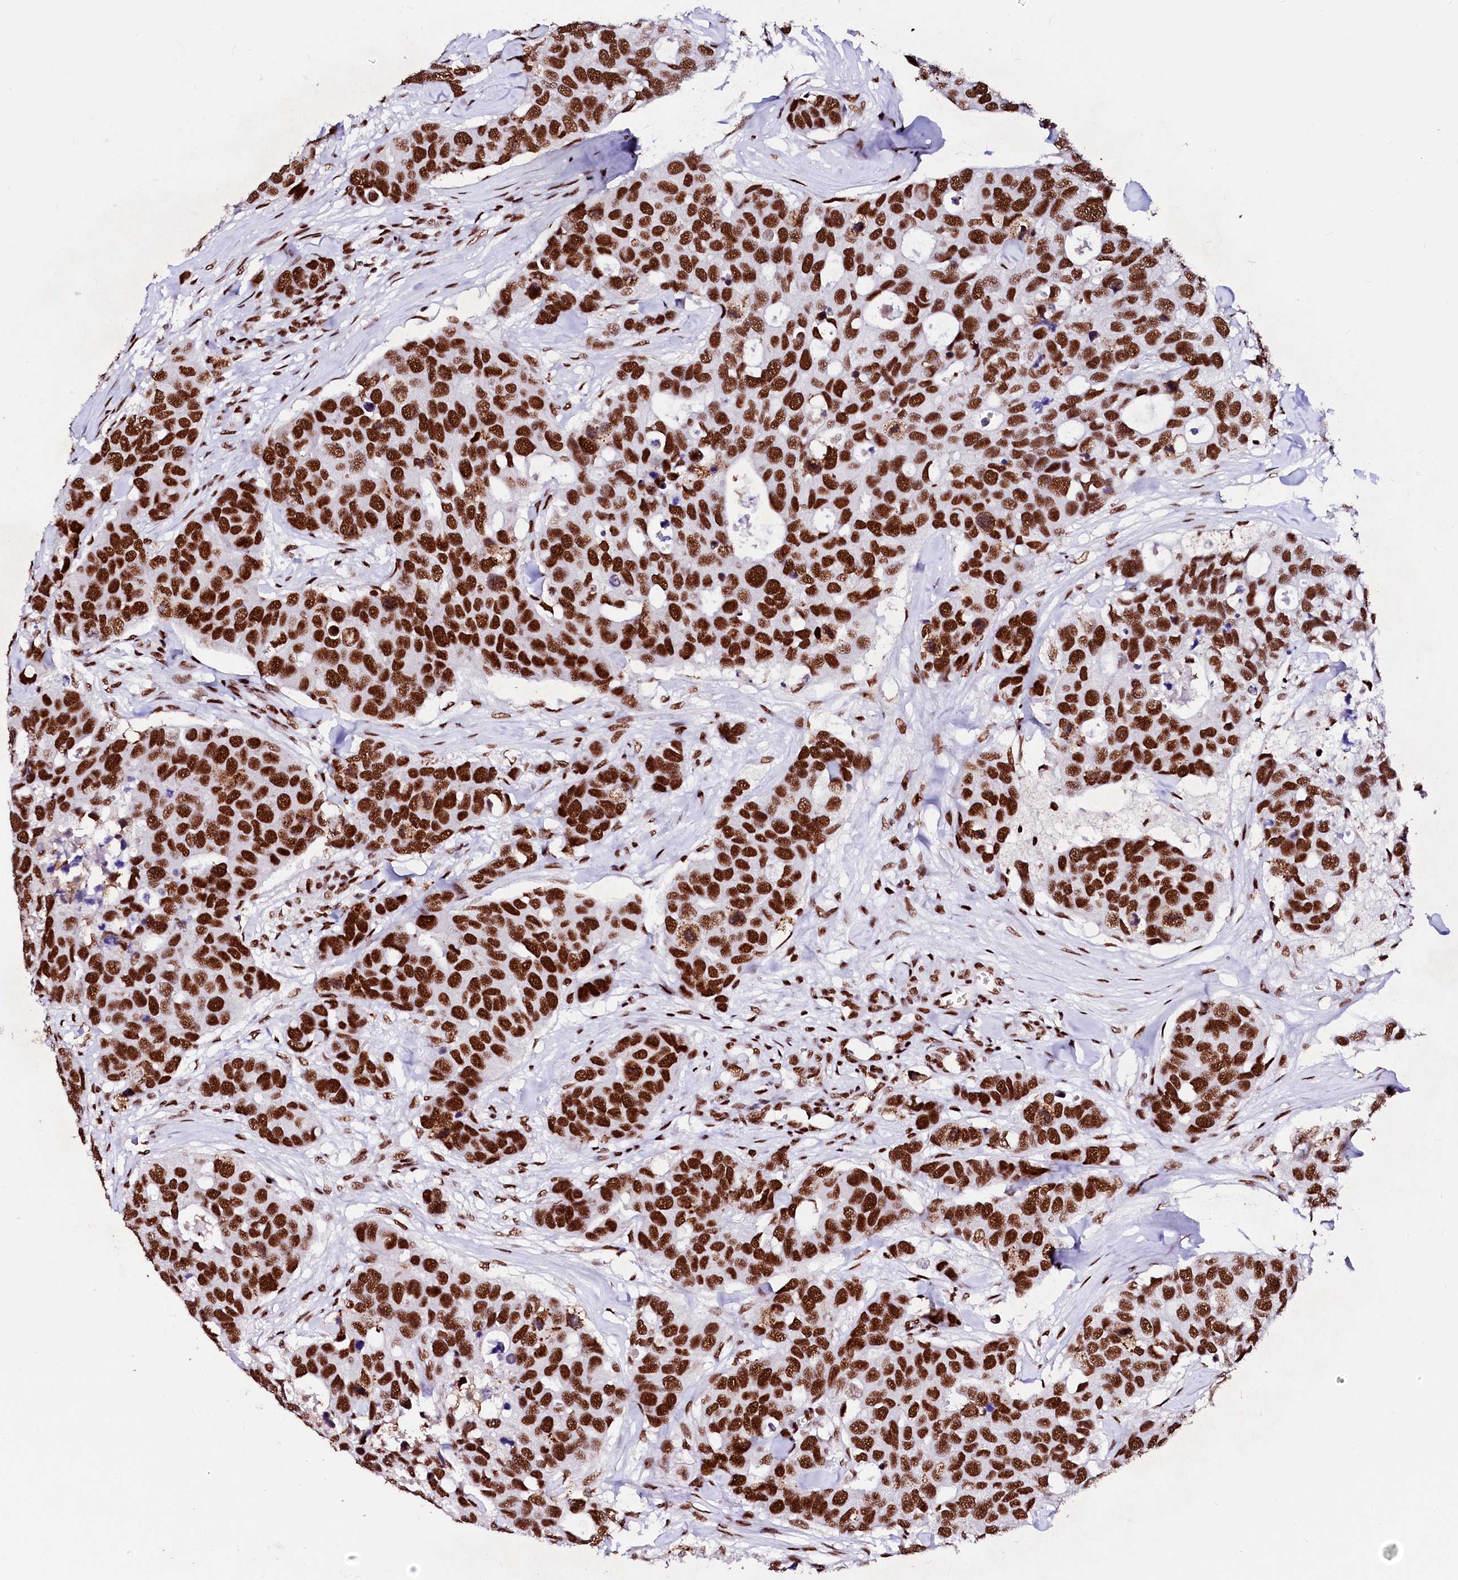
{"staining": {"intensity": "strong", "quantity": ">75%", "location": "nuclear"}, "tissue": "breast cancer", "cell_type": "Tumor cells", "image_type": "cancer", "snomed": [{"axis": "morphology", "description": "Duct carcinoma"}, {"axis": "topography", "description": "Breast"}], "caption": "Invasive ductal carcinoma (breast) was stained to show a protein in brown. There is high levels of strong nuclear positivity in approximately >75% of tumor cells.", "gene": "CPSF6", "patient": {"sex": "female", "age": 83}}